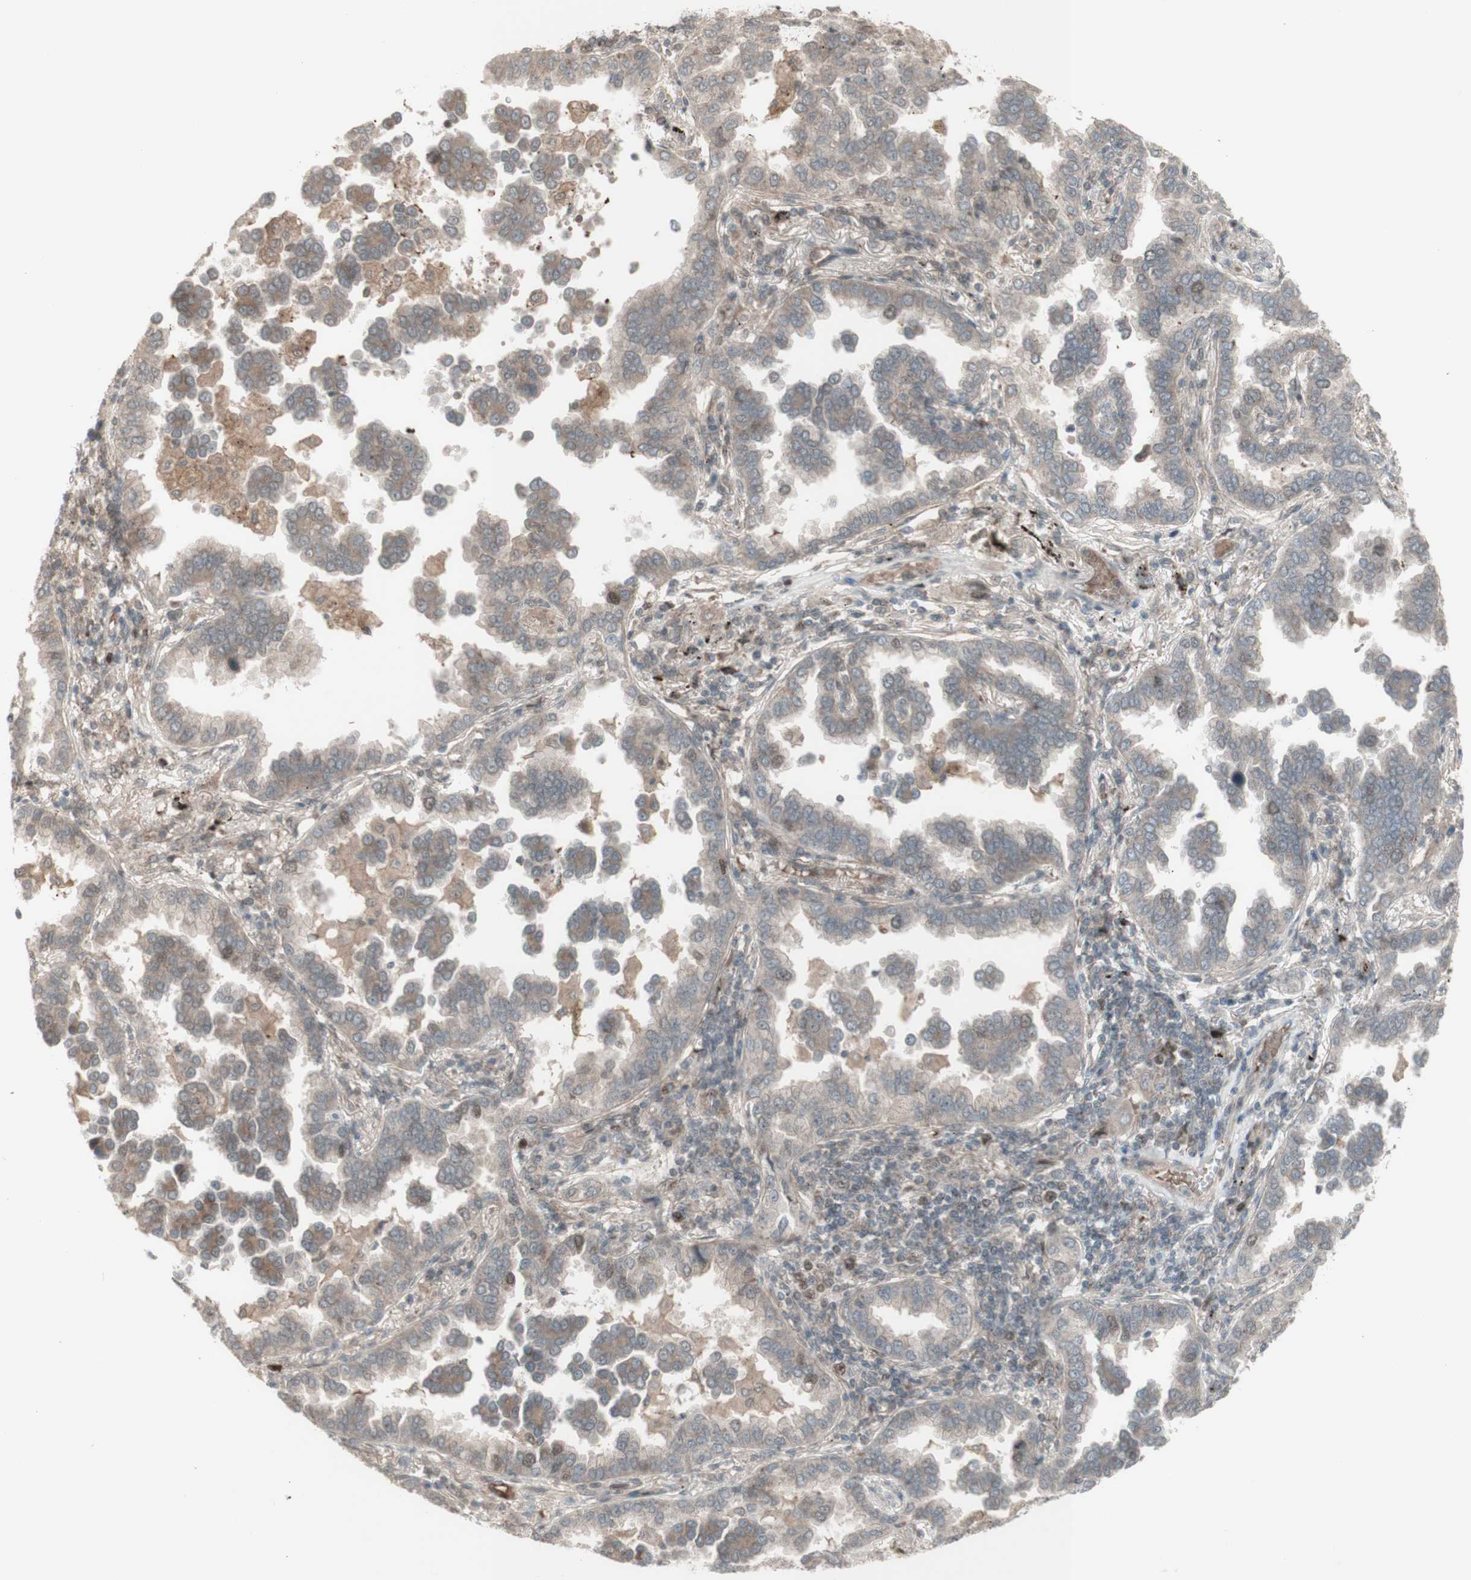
{"staining": {"intensity": "weak", "quantity": "25%-75%", "location": "cytoplasmic/membranous"}, "tissue": "lung cancer", "cell_type": "Tumor cells", "image_type": "cancer", "snomed": [{"axis": "morphology", "description": "Normal tissue, NOS"}, {"axis": "morphology", "description": "Adenocarcinoma, NOS"}, {"axis": "topography", "description": "Lung"}], "caption": "Tumor cells reveal low levels of weak cytoplasmic/membranous staining in approximately 25%-75% of cells in human lung cancer.", "gene": "MSH6", "patient": {"sex": "male", "age": 59}}